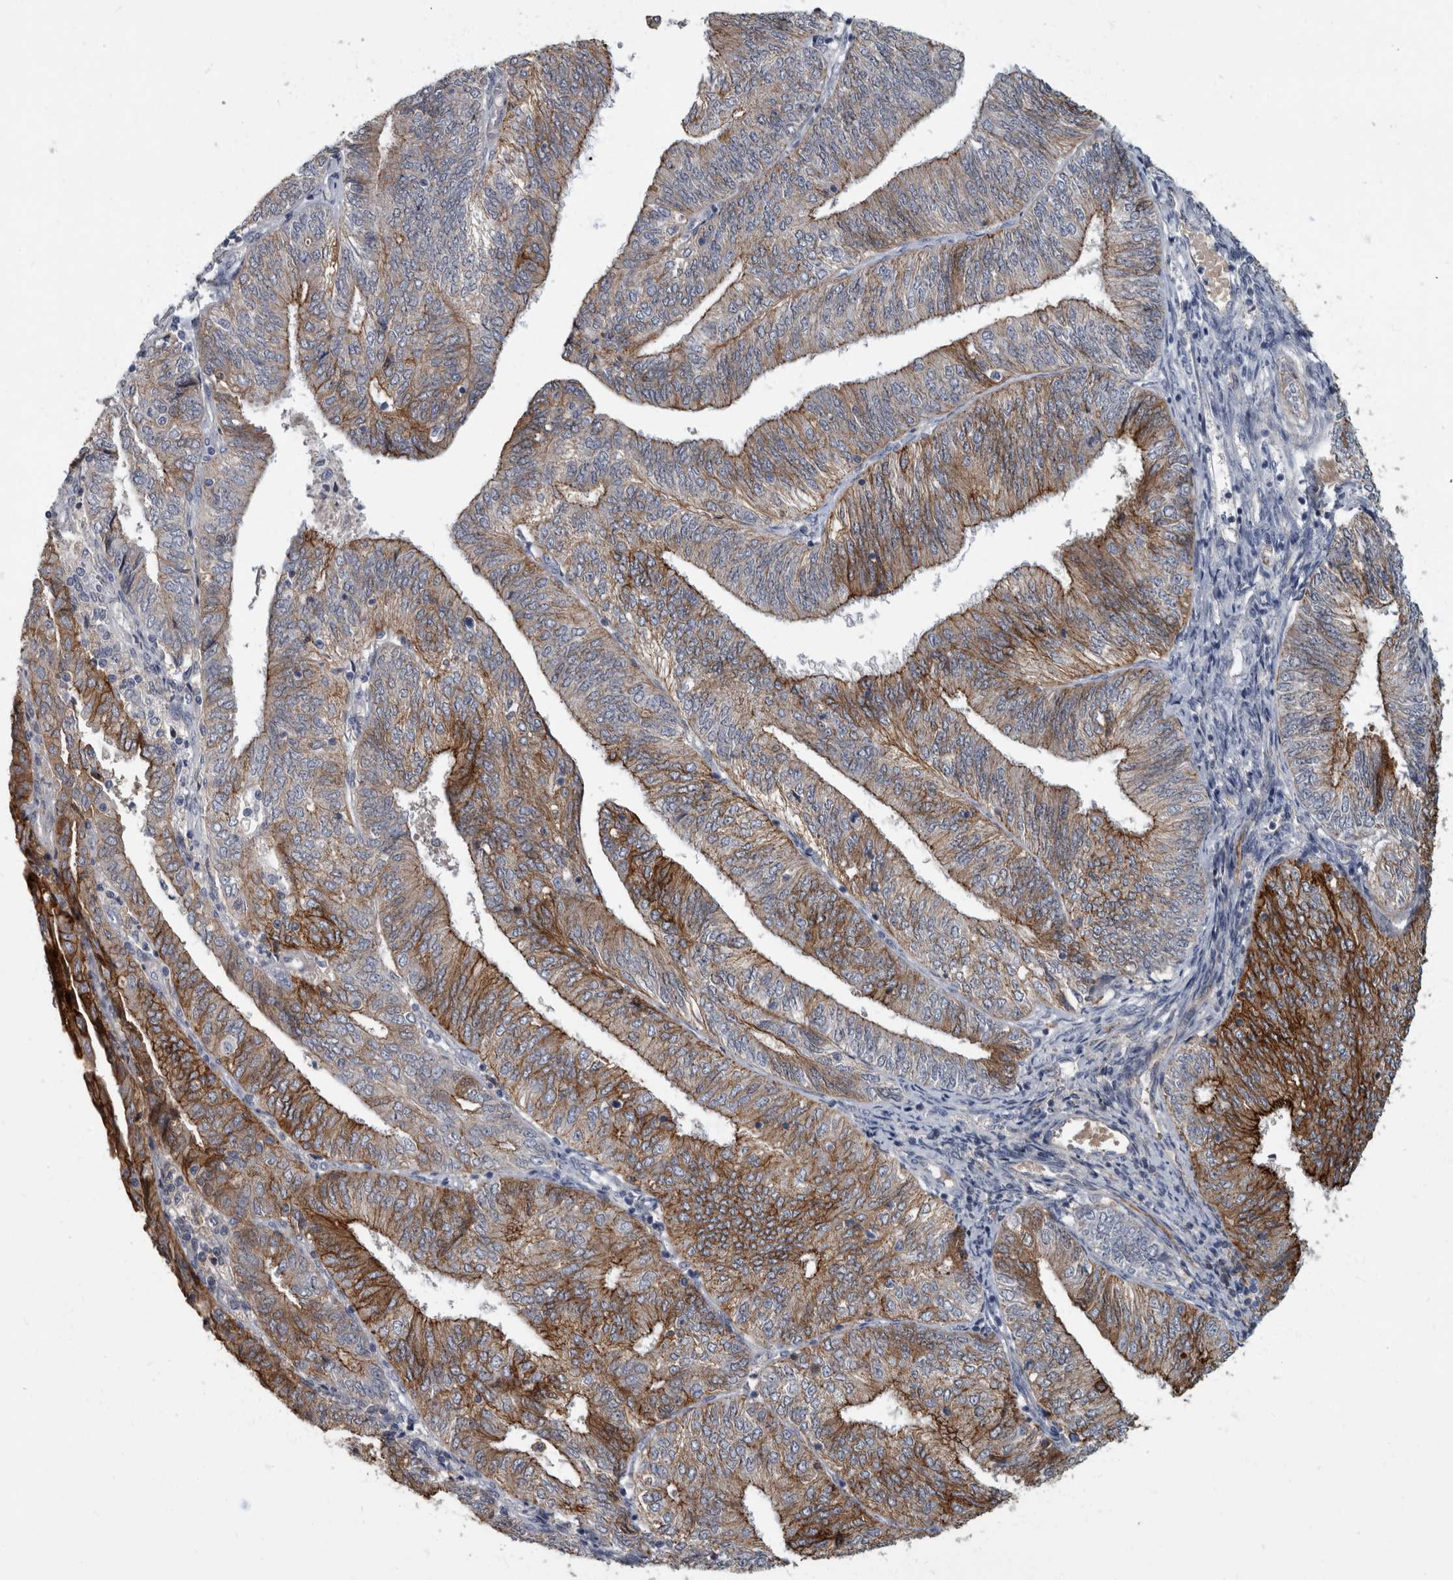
{"staining": {"intensity": "moderate", "quantity": ">75%", "location": "cytoplasmic/membranous"}, "tissue": "endometrial cancer", "cell_type": "Tumor cells", "image_type": "cancer", "snomed": [{"axis": "morphology", "description": "Adenocarcinoma, NOS"}, {"axis": "topography", "description": "Endometrium"}], "caption": "A medium amount of moderate cytoplasmic/membranous staining is seen in about >75% of tumor cells in adenocarcinoma (endometrial) tissue.", "gene": "DSG2", "patient": {"sex": "female", "age": 58}}